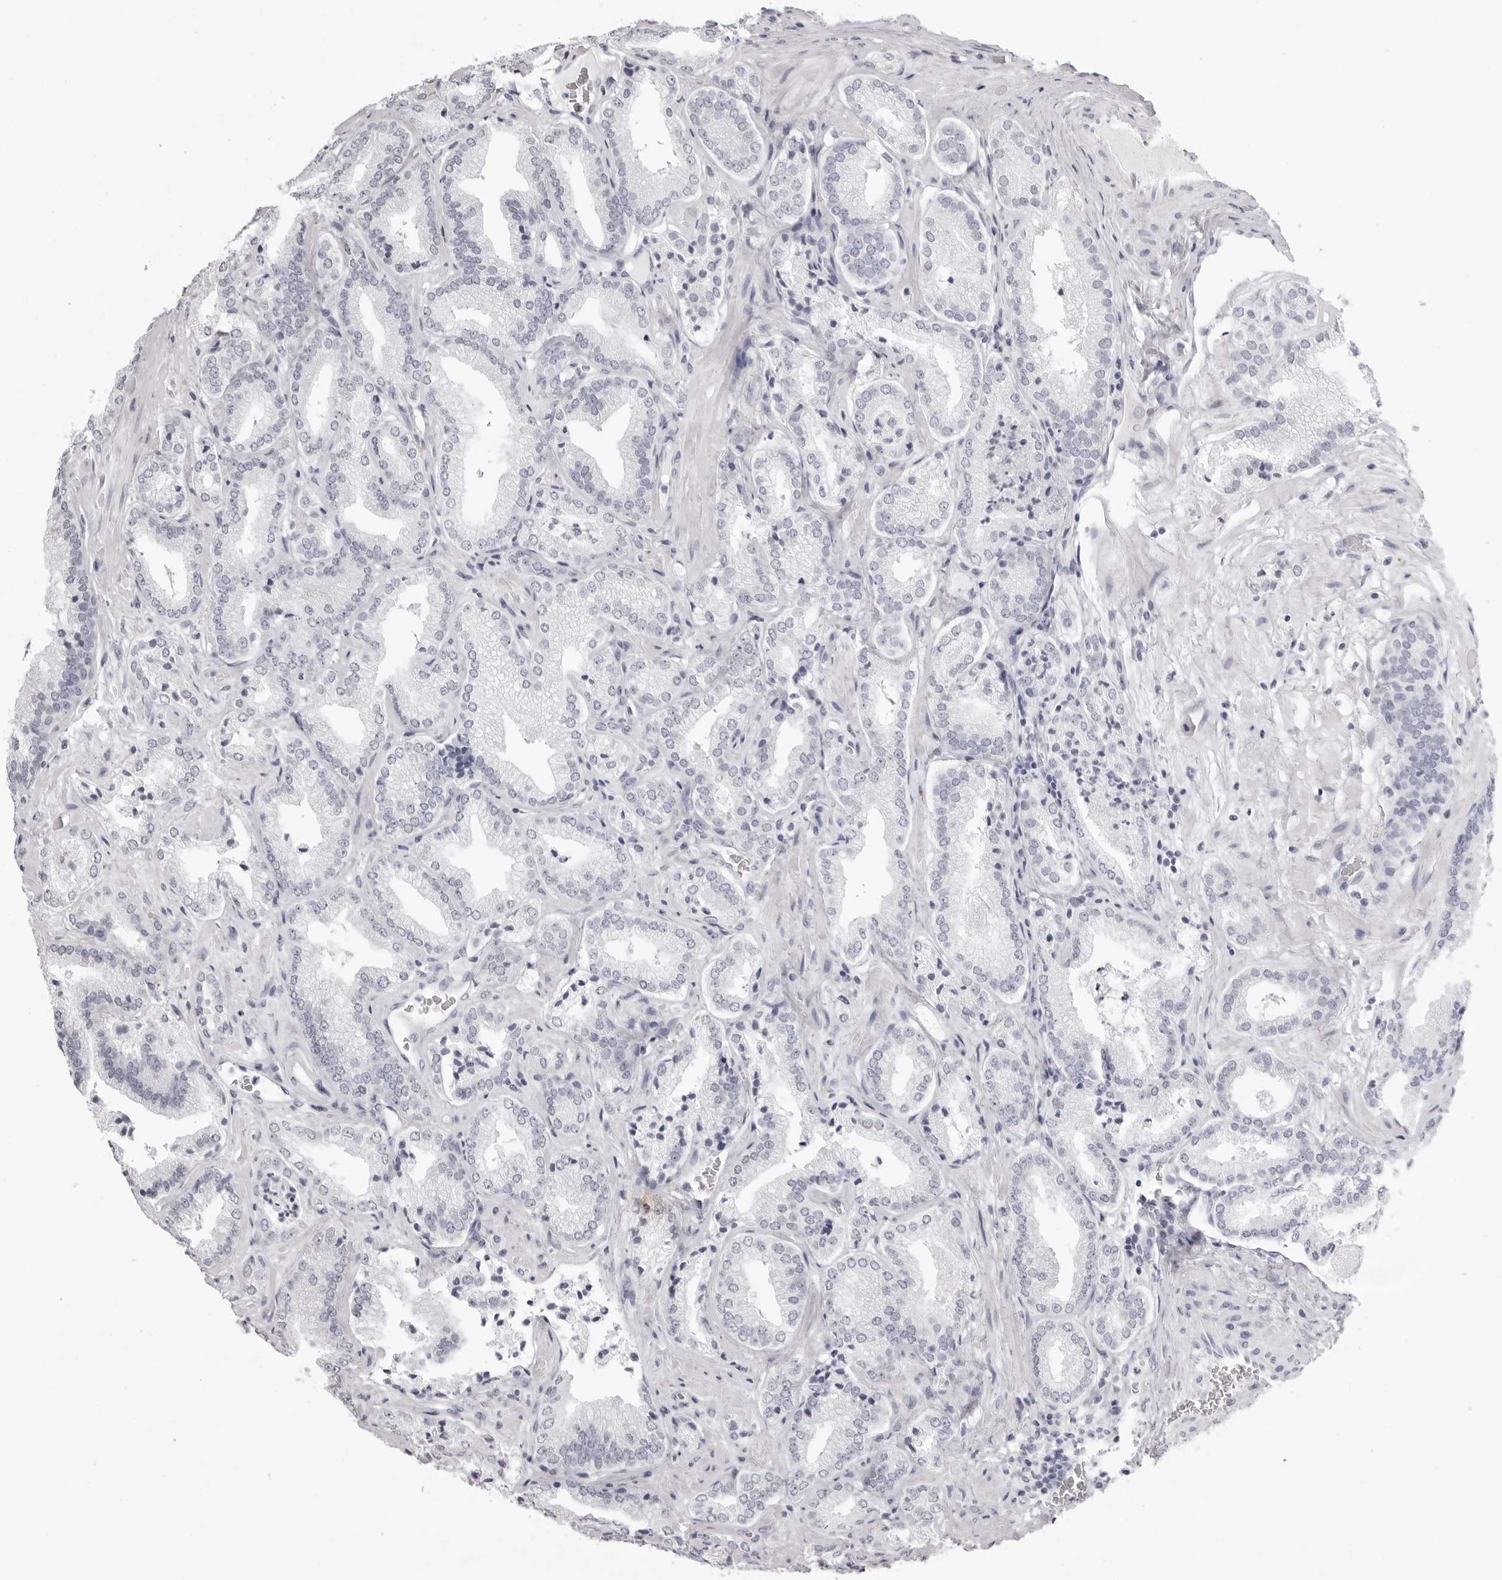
{"staining": {"intensity": "negative", "quantity": "none", "location": "none"}, "tissue": "prostate cancer", "cell_type": "Tumor cells", "image_type": "cancer", "snomed": [{"axis": "morphology", "description": "Adenocarcinoma, Low grade"}, {"axis": "topography", "description": "Prostate"}], "caption": "IHC photomicrograph of adenocarcinoma (low-grade) (prostate) stained for a protein (brown), which displays no staining in tumor cells.", "gene": "CST1", "patient": {"sex": "male", "age": 62}}